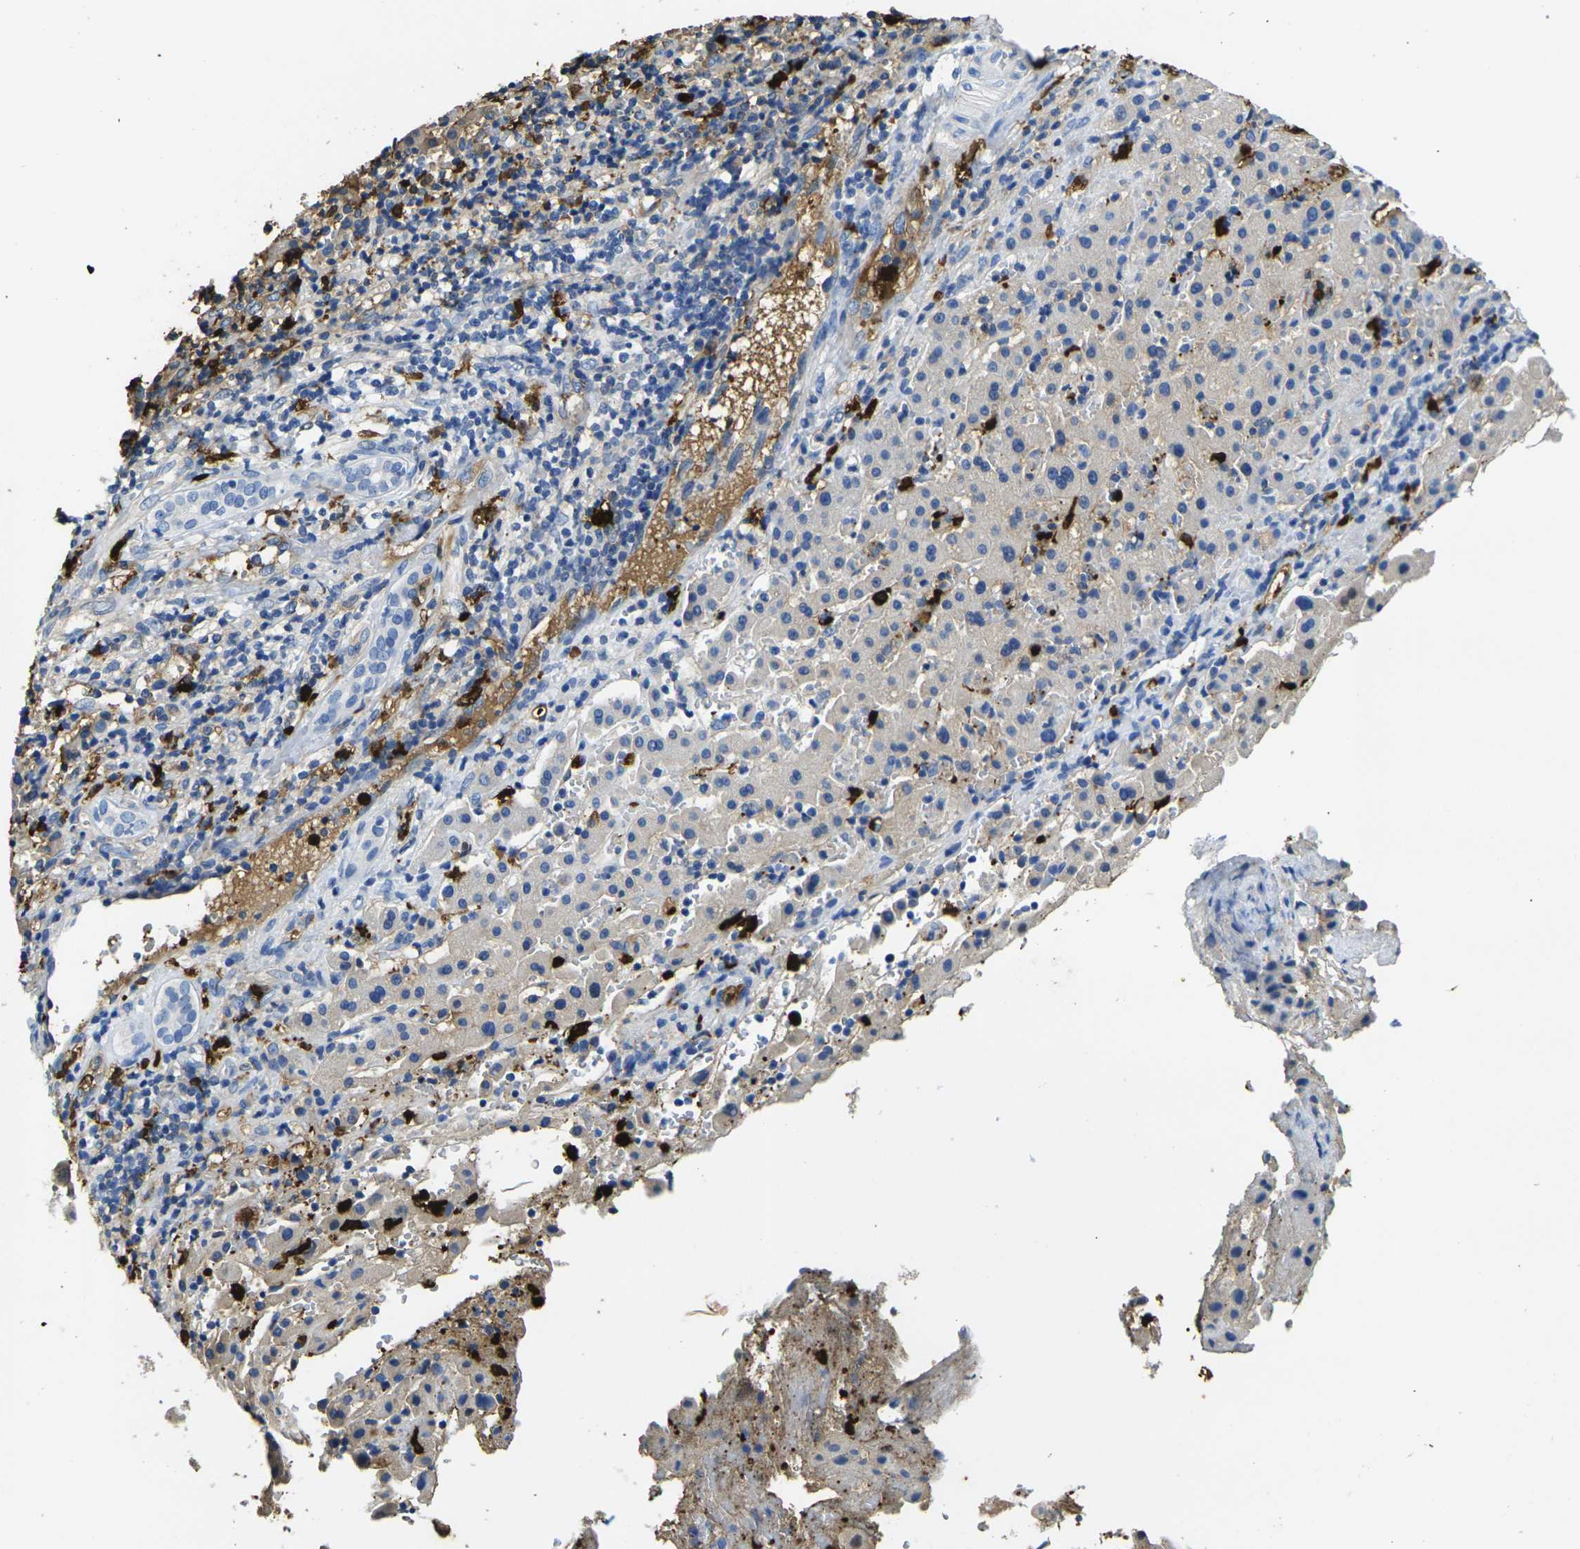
{"staining": {"intensity": "strong", "quantity": ">75%", "location": "cytoplasmic/membranous"}, "tissue": "liver cancer", "cell_type": "Tumor cells", "image_type": "cancer", "snomed": [{"axis": "morphology", "description": "Cholangiocarcinoma"}, {"axis": "topography", "description": "Liver"}], "caption": "Cholangiocarcinoma (liver) stained with DAB (3,3'-diaminobenzidine) IHC reveals high levels of strong cytoplasmic/membranous staining in about >75% of tumor cells. The staining was performed using DAB to visualize the protein expression in brown, while the nuclei were stained in blue with hematoxylin (Magnification: 20x).", "gene": "S100A9", "patient": {"sex": "male", "age": 57}}